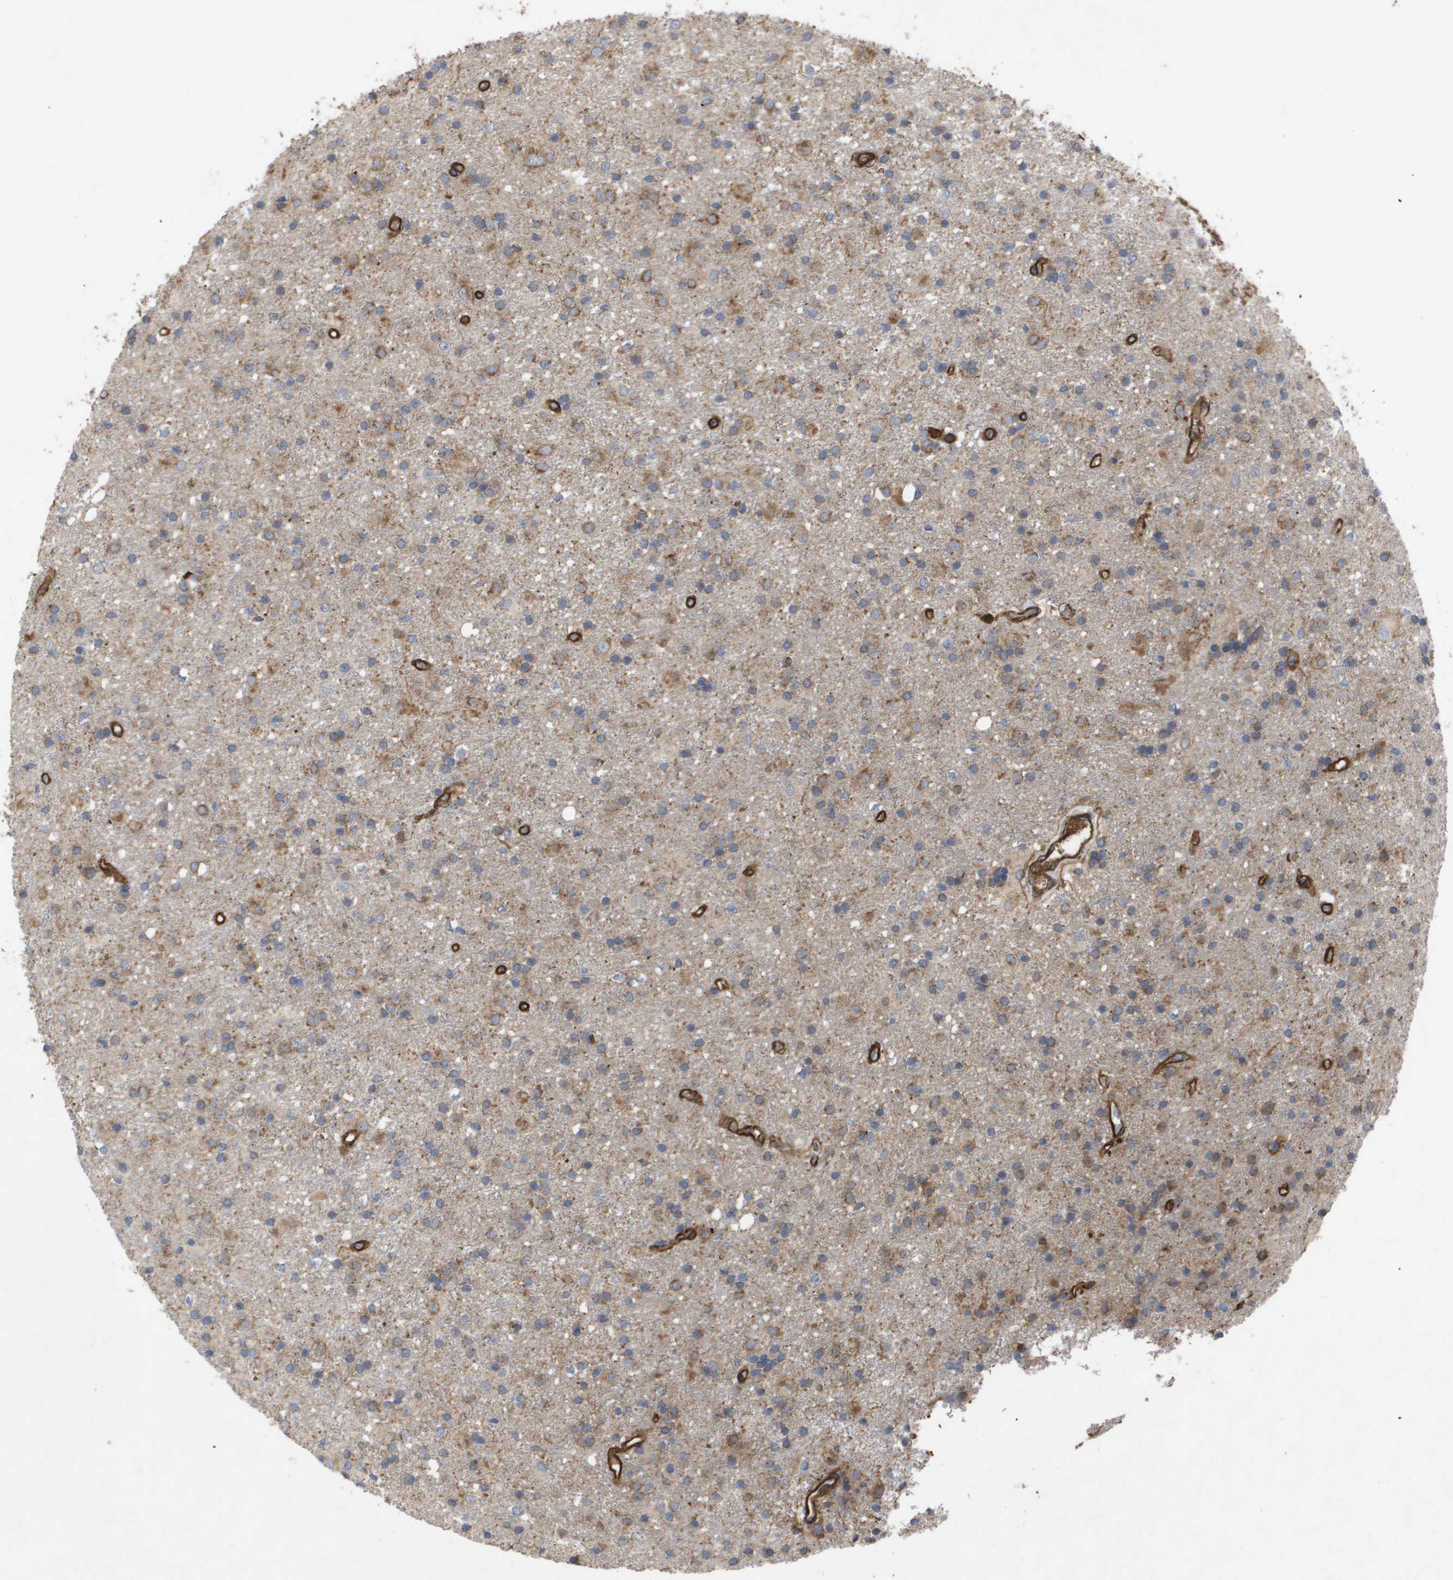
{"staining": {"intensity": "moderate", "quantity": ">75%", "location": "cytoplasmic/membranous"}, "tissue": "glioma", "cell_type": "Tumor cells", "image_type": "cancer", "snomed": [{"axis": "morphology", "description": "Glioma, malignant, Low grade"}, {"axis": "topography", "description": "Brain"}], "caption": "A high-resolution image shows IHC staining of glioma, which reveals moderate cytoplasmic/membranous expression in approximately >75% of tumor cells.", "gene": "TNS1", "patient": {"sex": "male", "age": 65}}